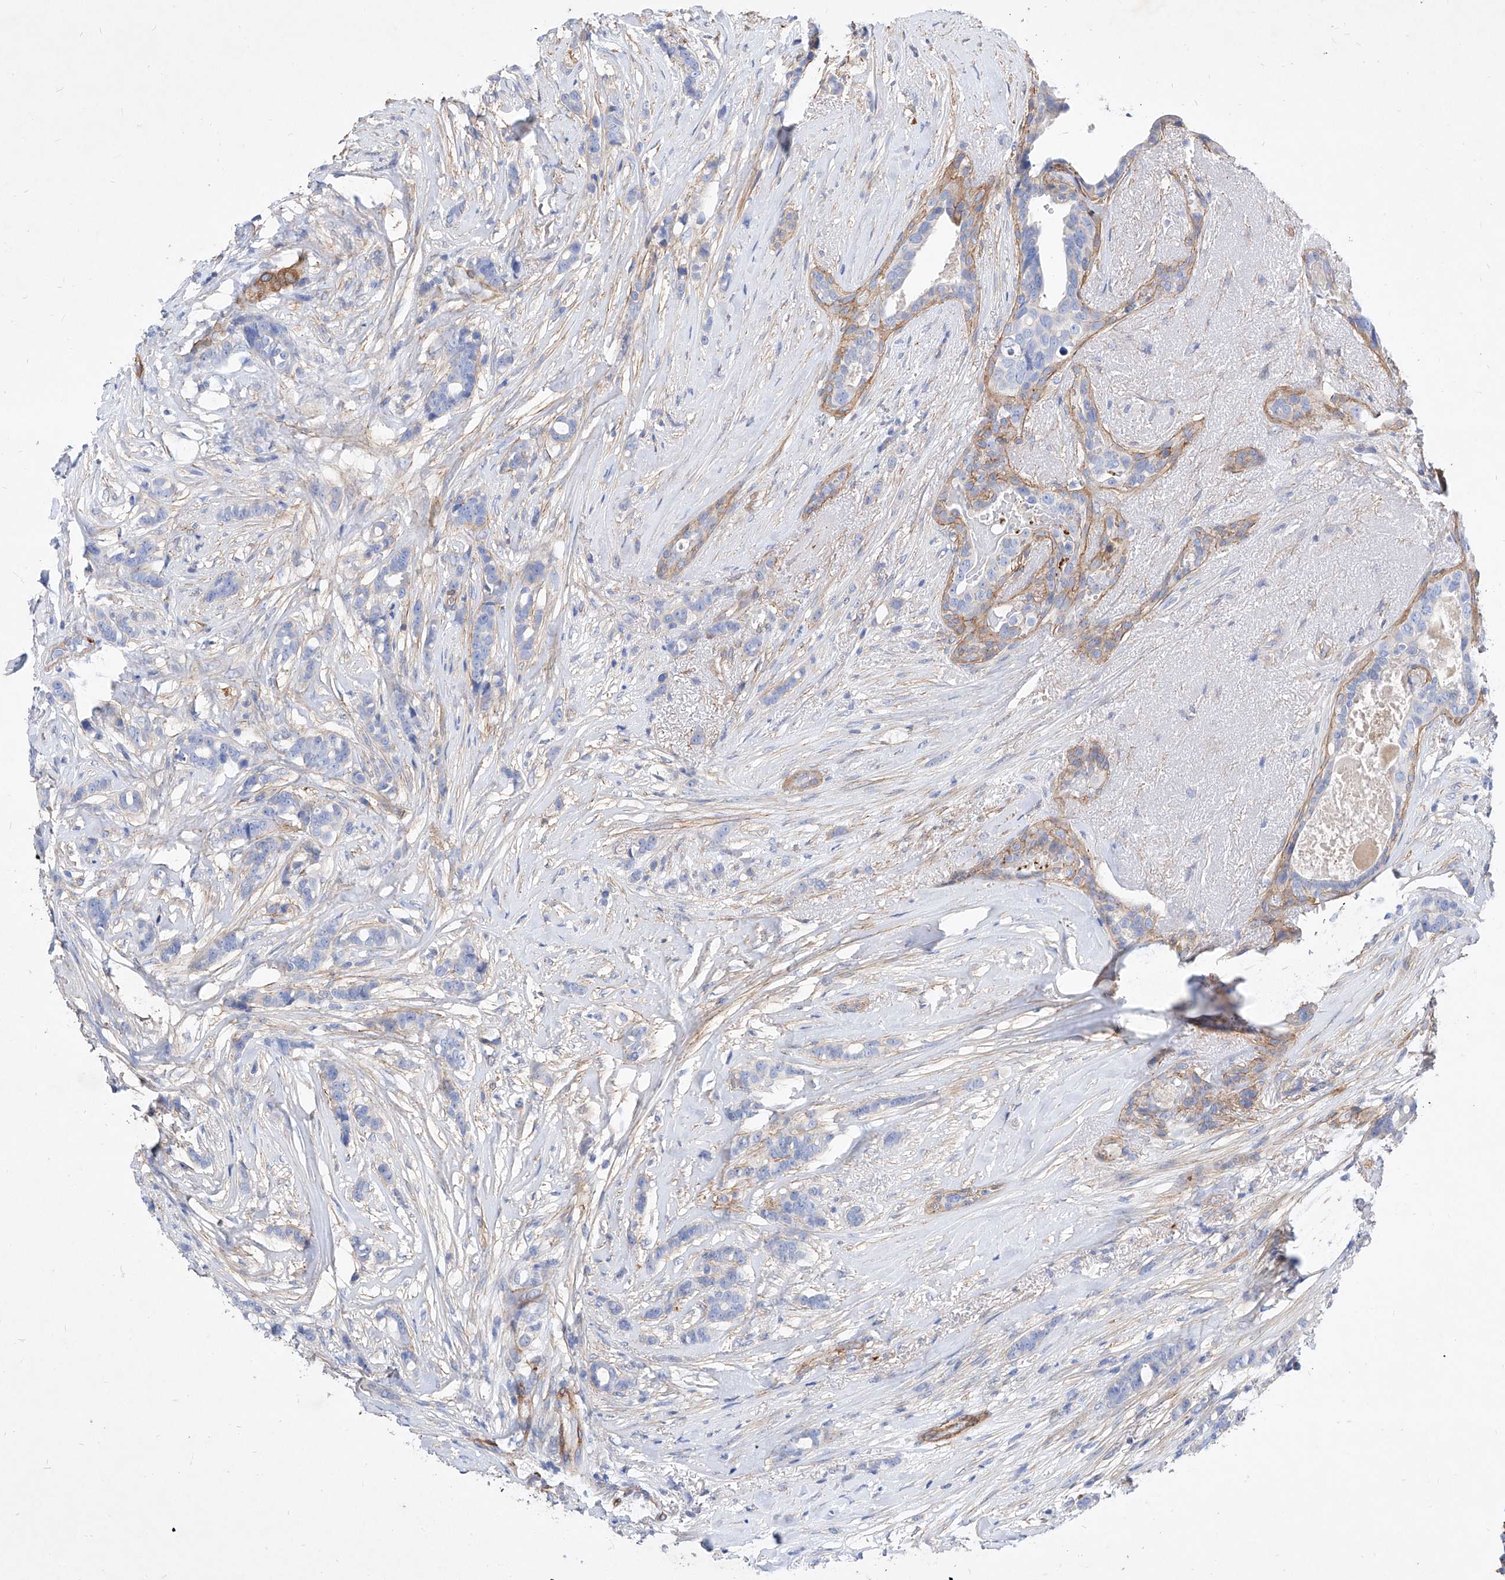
{"staining": {"intensity": "negative", "quantity": "none", "location": "none"}, "tissue": "breast cancer", "cell_type": "Tumor cells", "image_type": "cancer", "snomed": [{"axis": "morphology", "description": "Lobular carcinoma"}, {"axis": "topography", "description": "Breast"}], "caption": "Lobular carcinoma (breast) was stained to show a protein in brown. There is no significant staining in tumor cells.", "gene": "TAS2R60", "patient": {"sex": "female", "age": 51}}